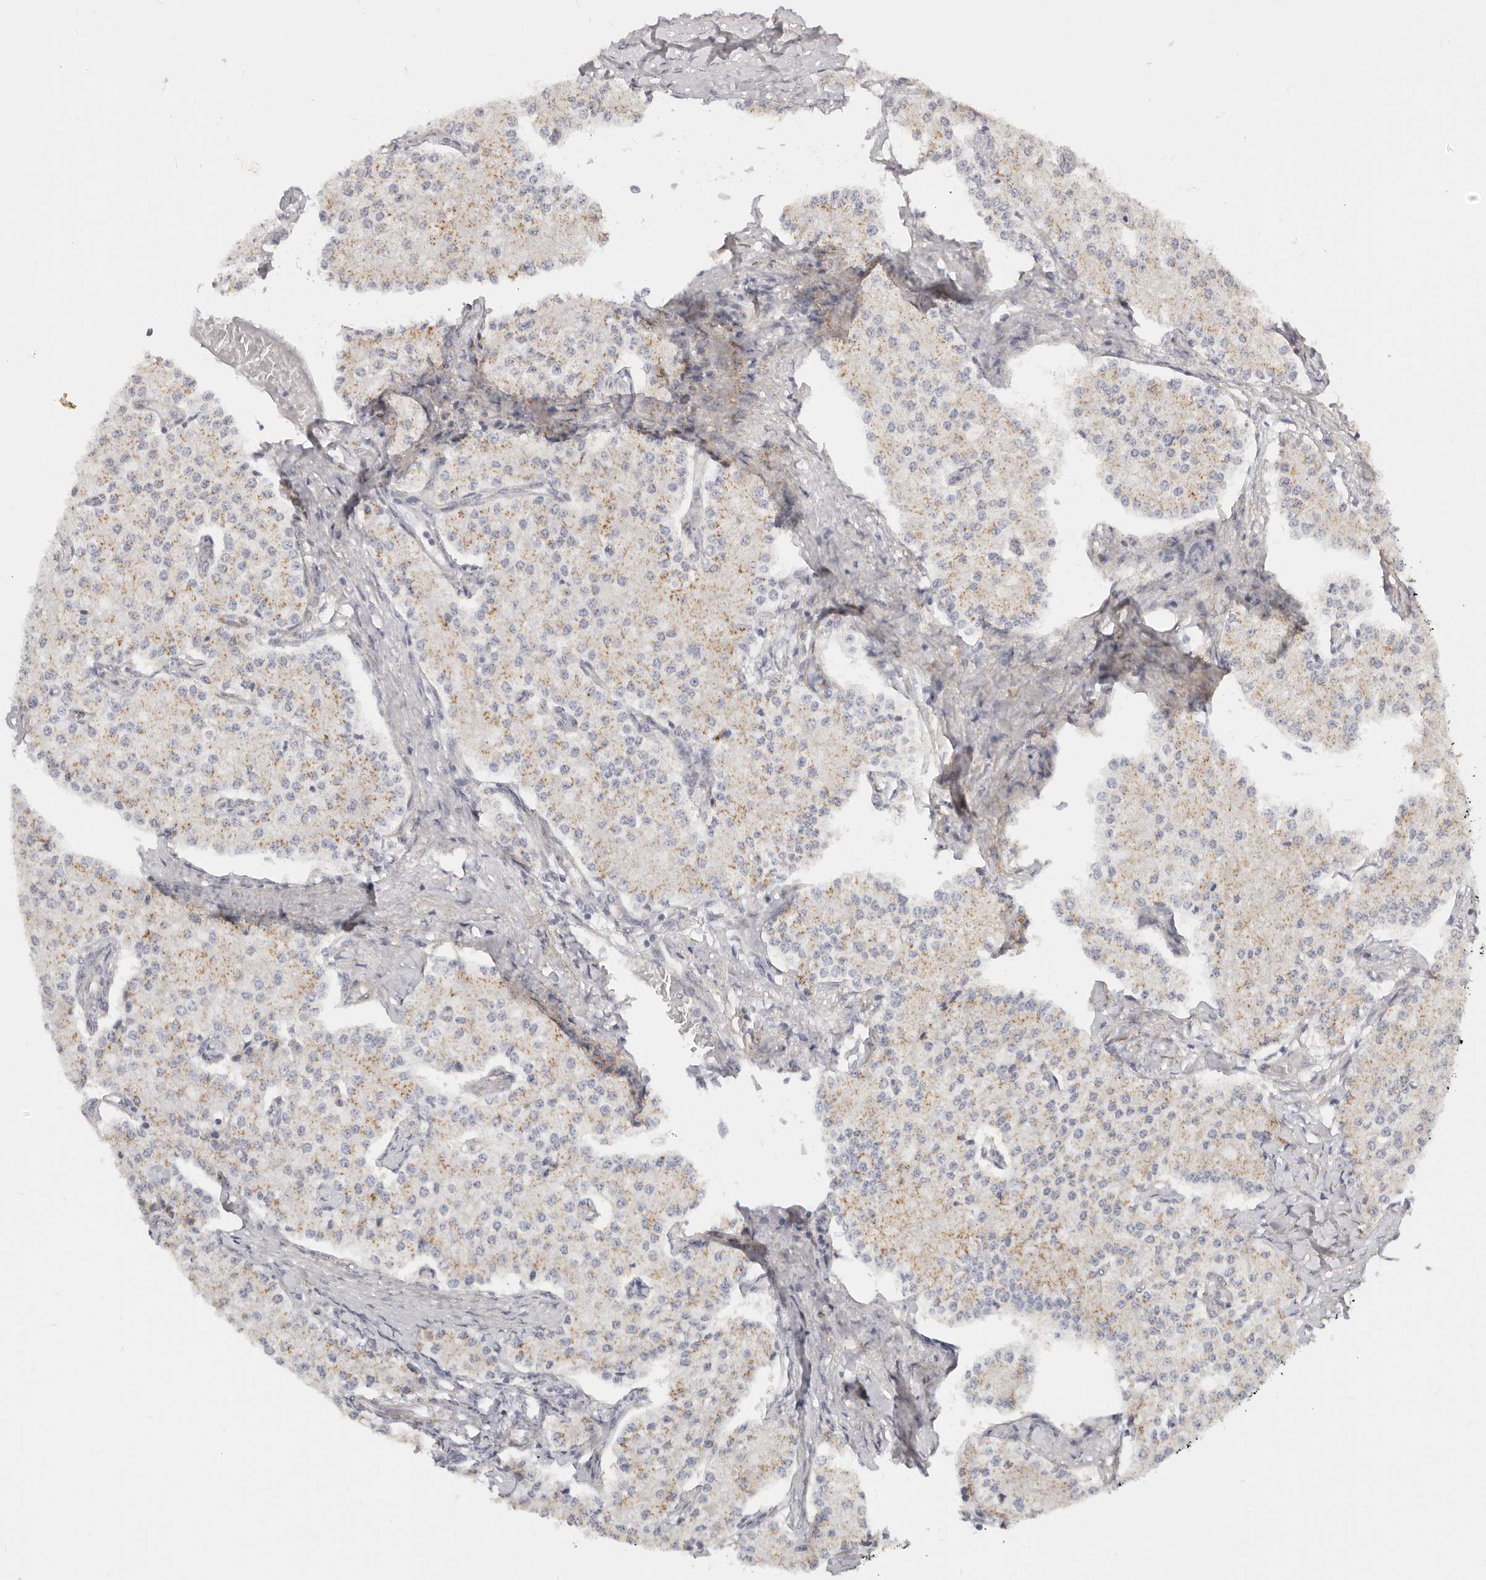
{"staining": {"intensity": "weak", "quantity": "25%-75%", "location": "cytoplasmic/membranous"}, "tissue": "carcinoid", "cell_type": "Tumor cells", "image_type": "cancer", "snomed": [{"axis": "morphology", "description": "Carcinoid, malignant, NOS"}, {"axis": "topography", "description": "Colon"}], "caption": "A brown stain shows weak cytoplasmic/membranous expression of a protein in human carcinoid (malignant) tumor cells.", "gene": "RABAC1", "patient": {"sex": "female", "age": 52}}